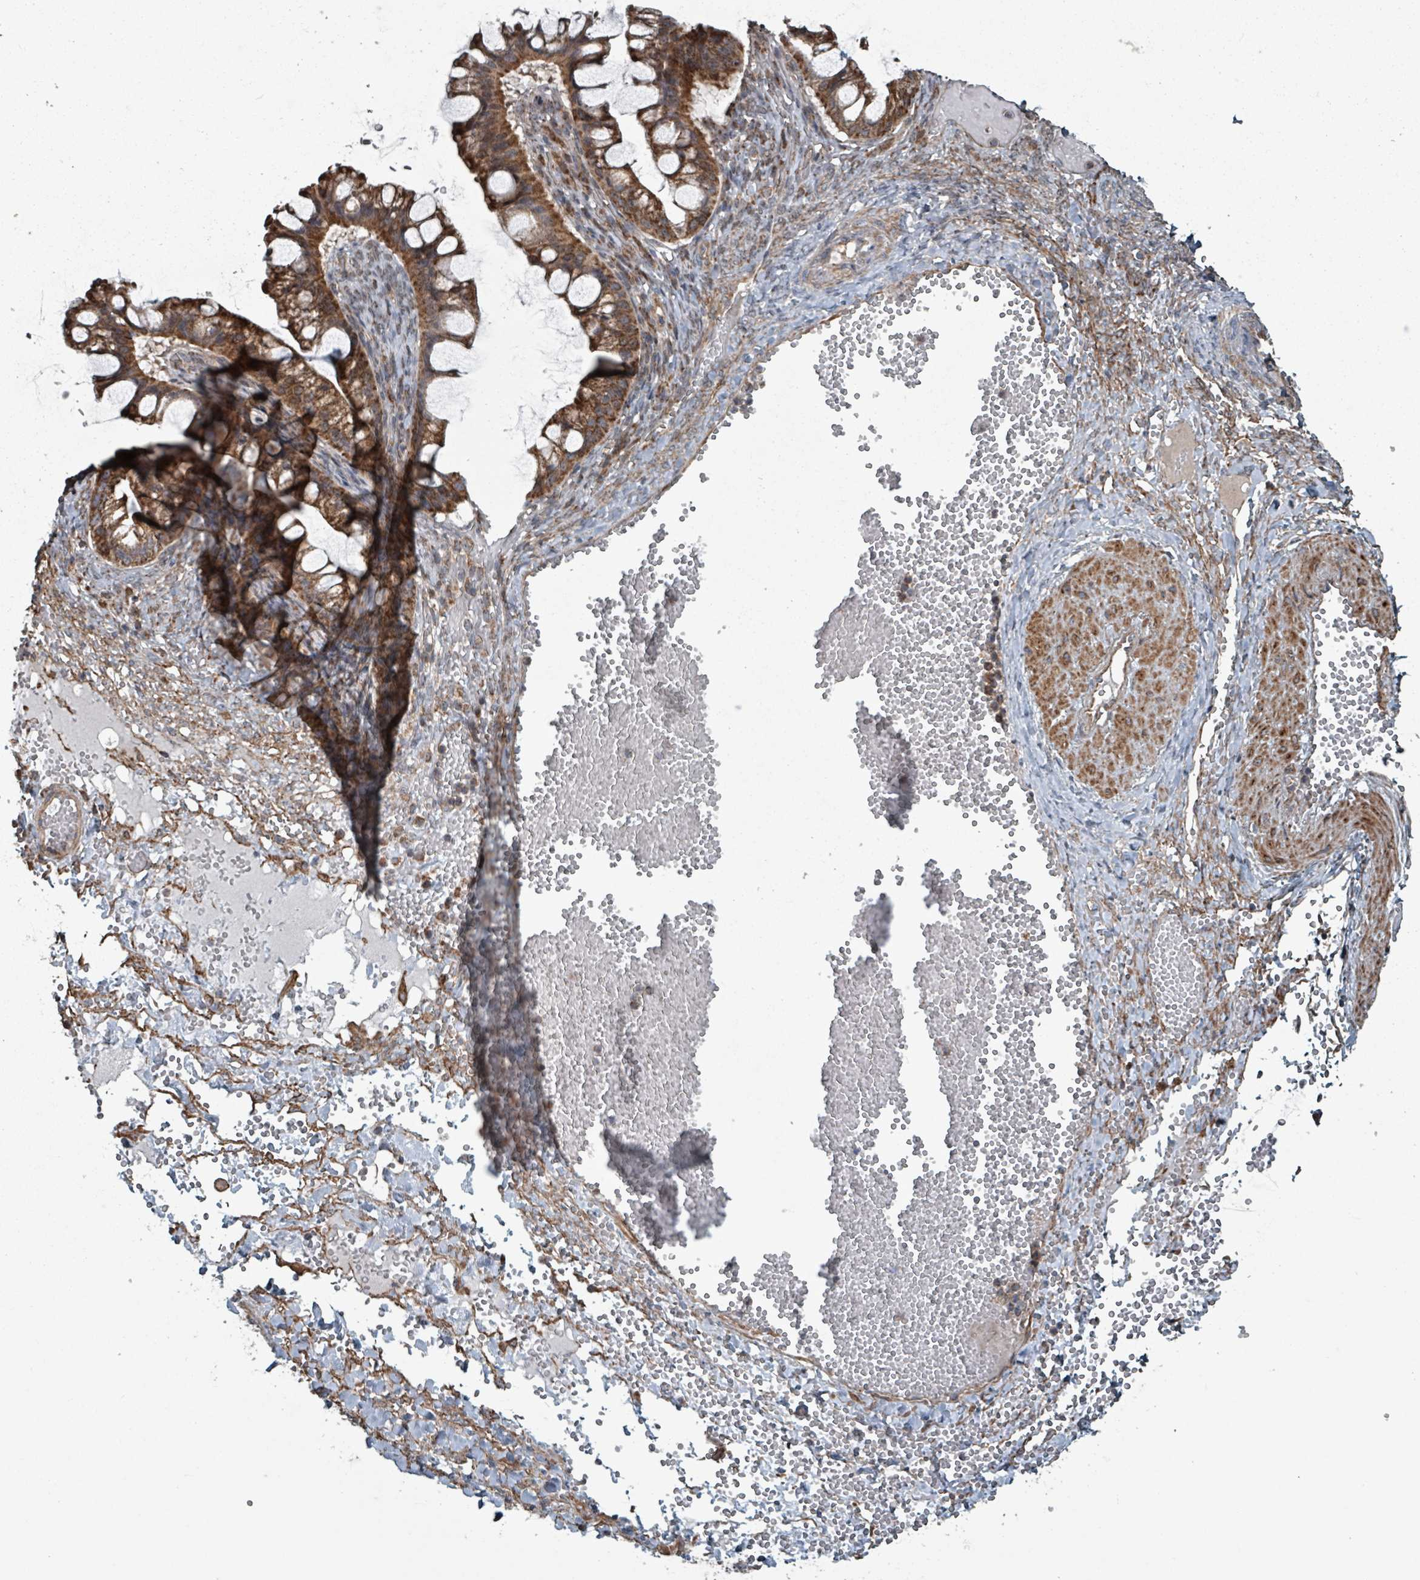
{"staining": {"intensity": "strong", "quantity": ">75%", "location": "cytoplasmic/membranous"}, "tissue": "ovarian cancer", "cell_type": "Tumor cells", "image_type": "cancer", "snomed": [{"axis": "morphology", "description": "Cystadenocarcinoma, mucinous, NOS"}, {"axis": "topography", "description": "Ovary"}], "caption": "Strong cytoplasmic/membranous positivity for a protein is identified in approximately >75% of tumor cells of ovarian cancer (mucinous cystadenocarcinoma) using immunohistochemistry.", "gene": "MRPL4", "patient": {"sex": "female", "age": 73}}